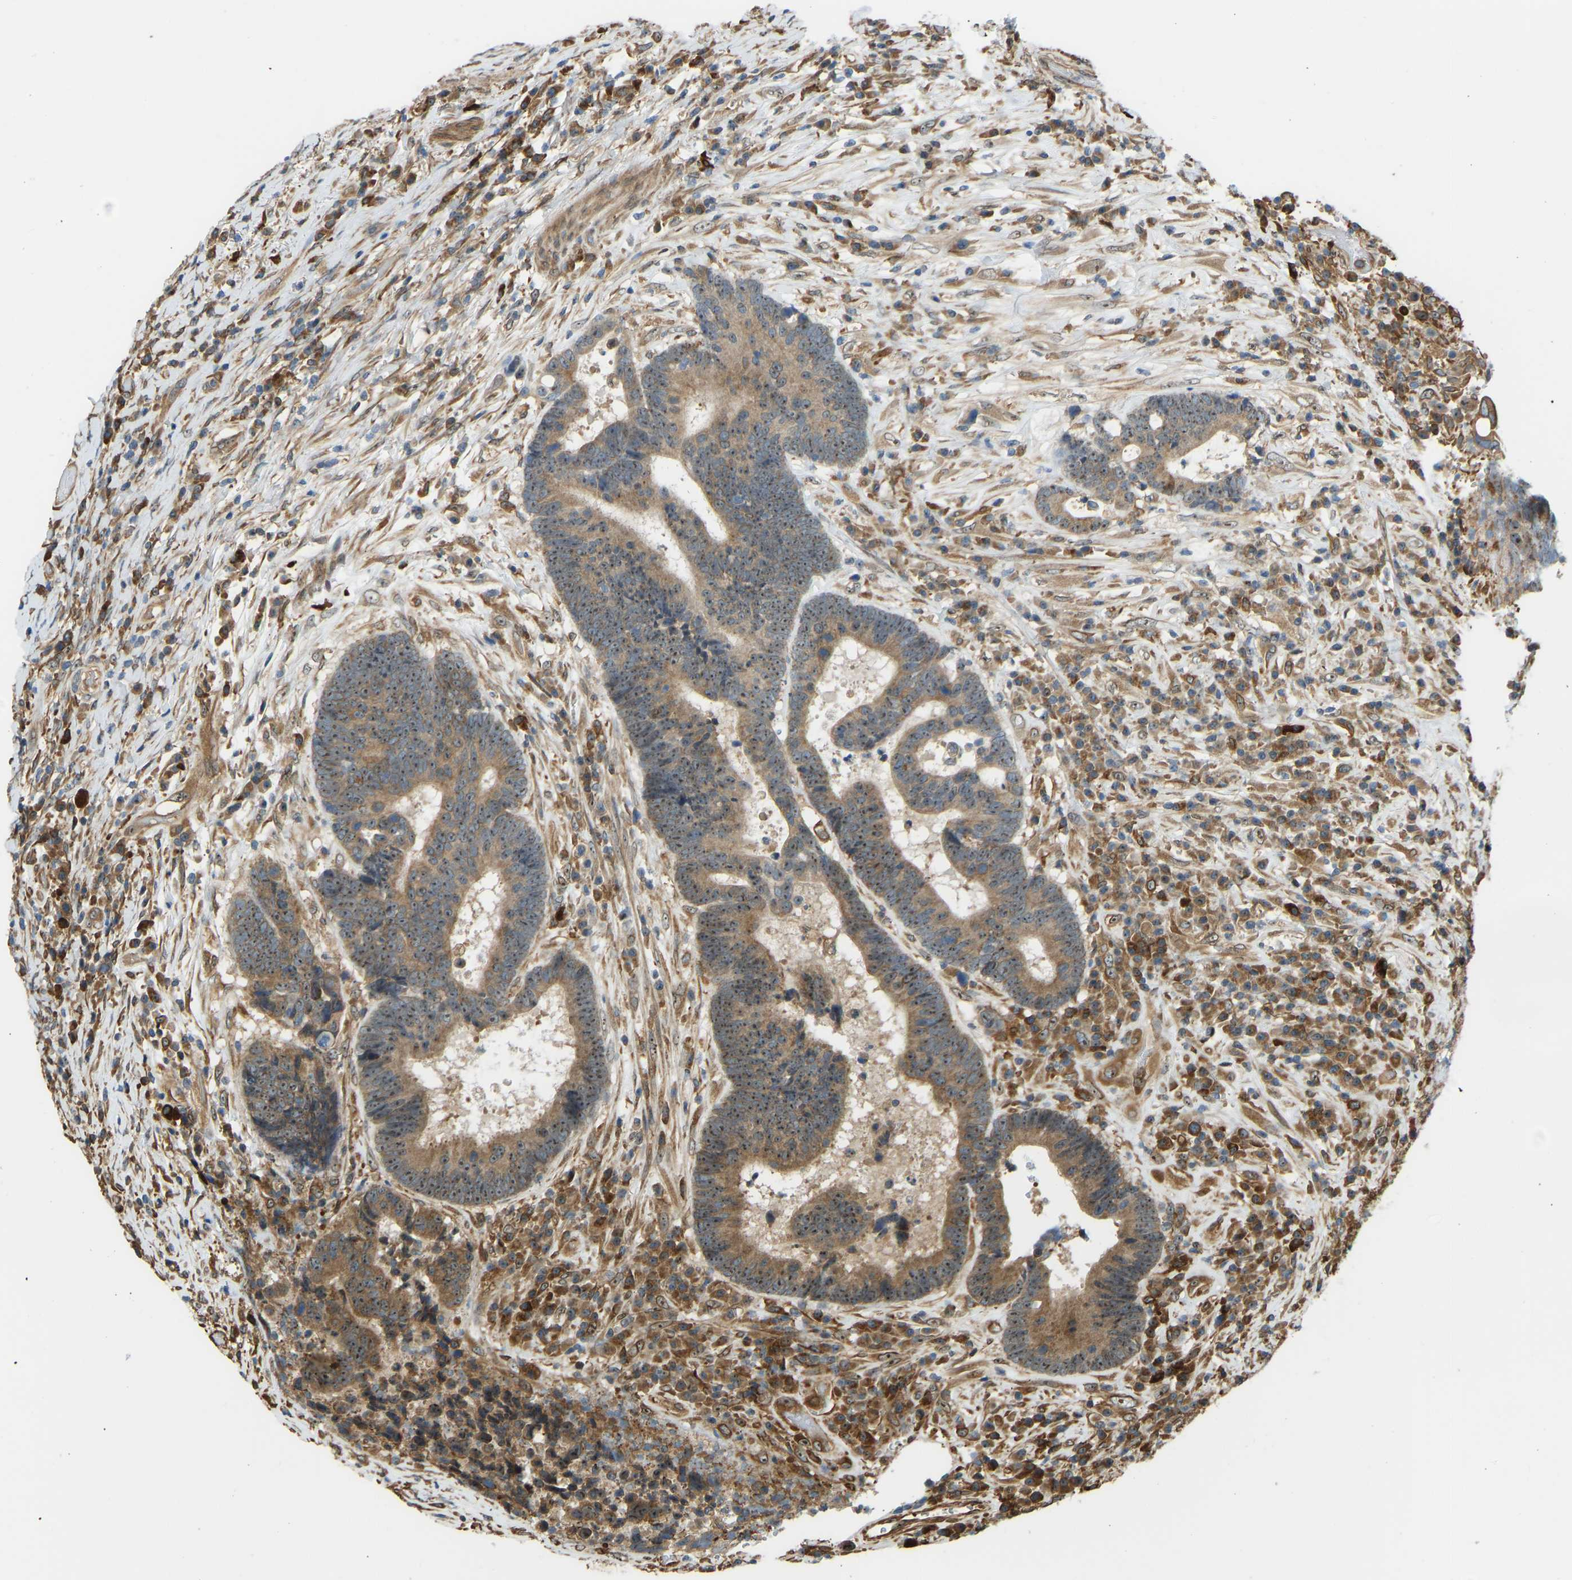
{"staining": {"intensity": "moderate", "quantity": ">75%", "location": "cytoplasmic/membranous,nuclear"}, "tissue": "colorectal cancer", "cell_type": "Tumor cells", "image_type": "cancer", "snomed": [{"axis": "morphology", "description": "Adenocarcinoma, NOS"}, {"axis": "topography", "description": "Rectum"}], "caption": "Protein expression analysis of colorectal cancer (adenocarcinoma) exhibits moderate cytoplasmic/membranous and nuclear expression in approximately >75% of tumor cells.", "gene": "OS9", "patient": {"sex": "female", "age": 89}}